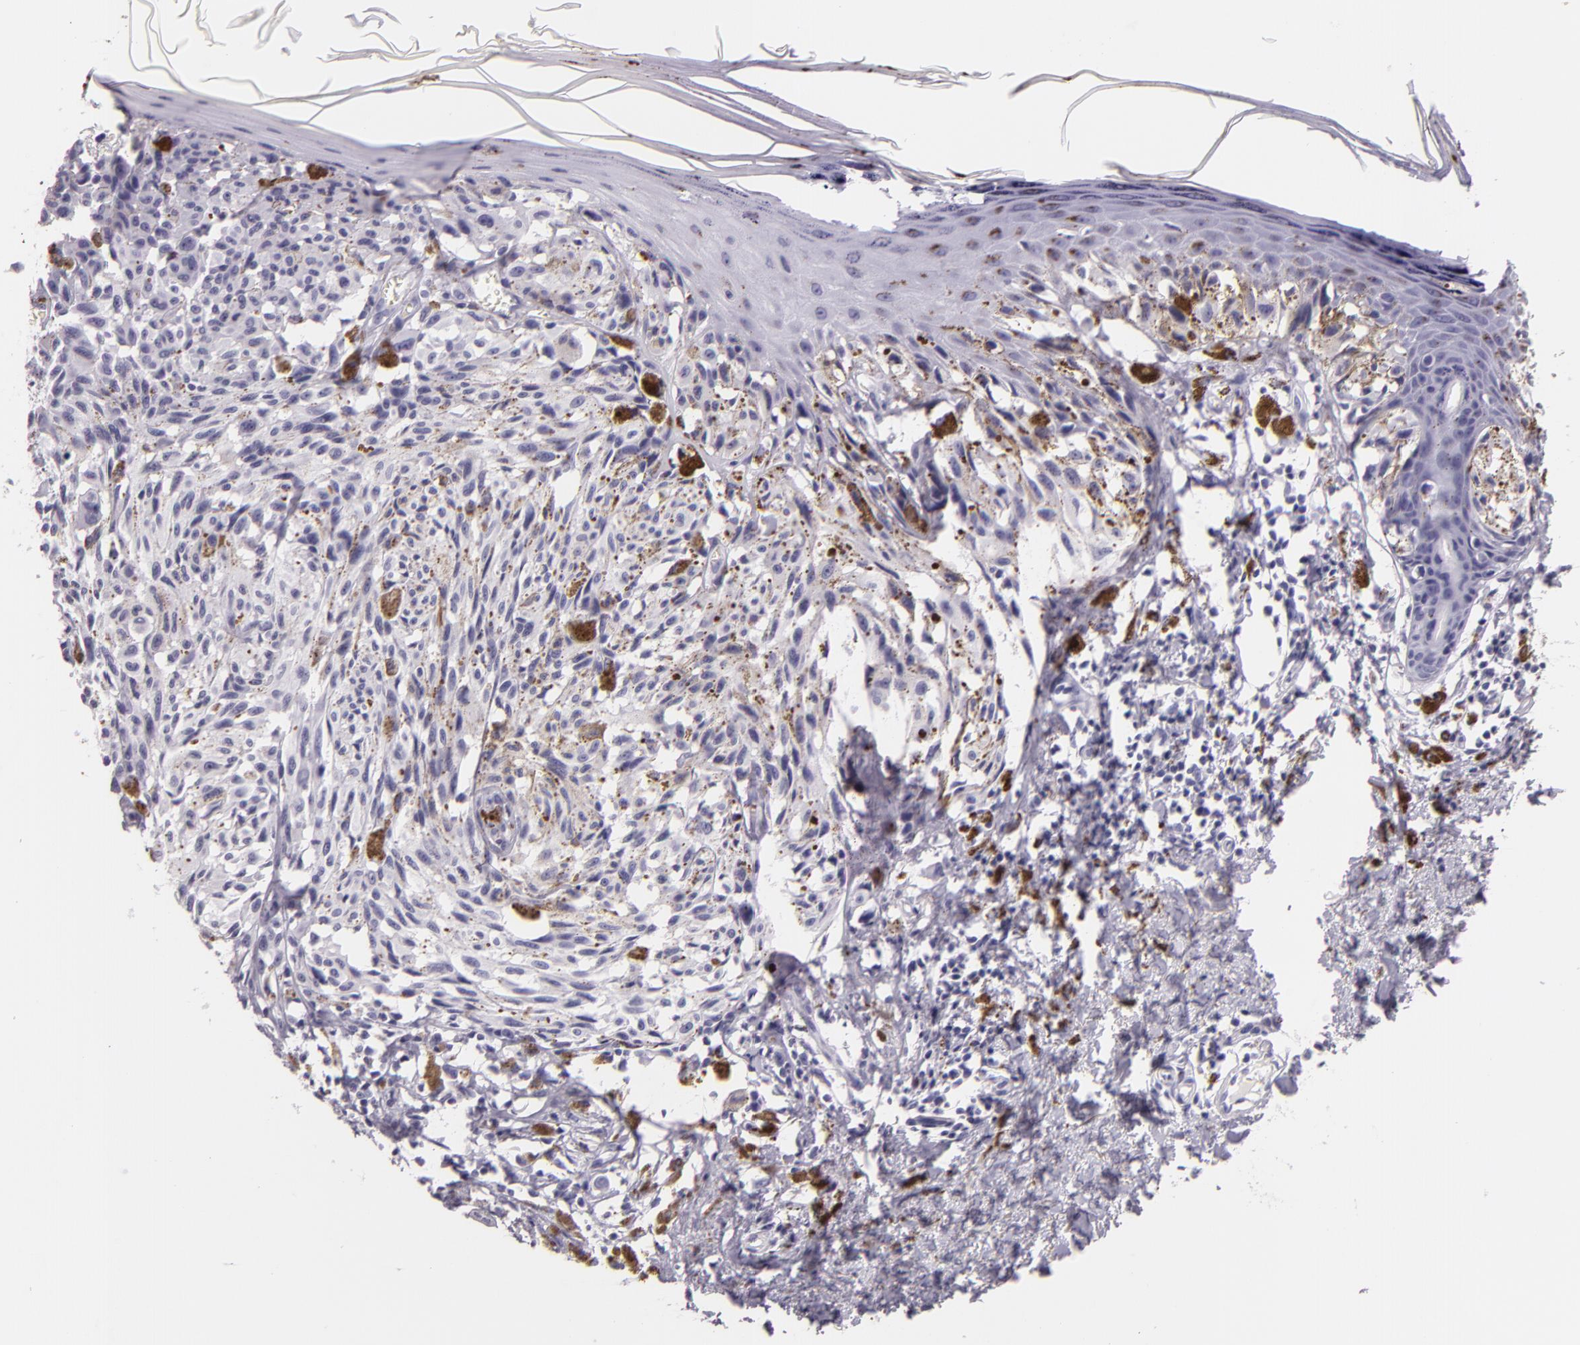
{"staining": {"intensity": "negative", "quantity": "none", "location": "none"}, "tissue": "melanoma", "cell_type": "Tumor cells", "image_type": "cancer", "snomed": [{"axis": "morphology", "description": "Malignant melanoma, NOS"}, {"axis": "topography", "description": "Skin"}], "caption": "This is an immunohistochemistry (IHC) histopathology image of melanoma. There is no expression in tumor cells.", "gene": "DLG4", "patient": {"sex": "female", "age": 72}}